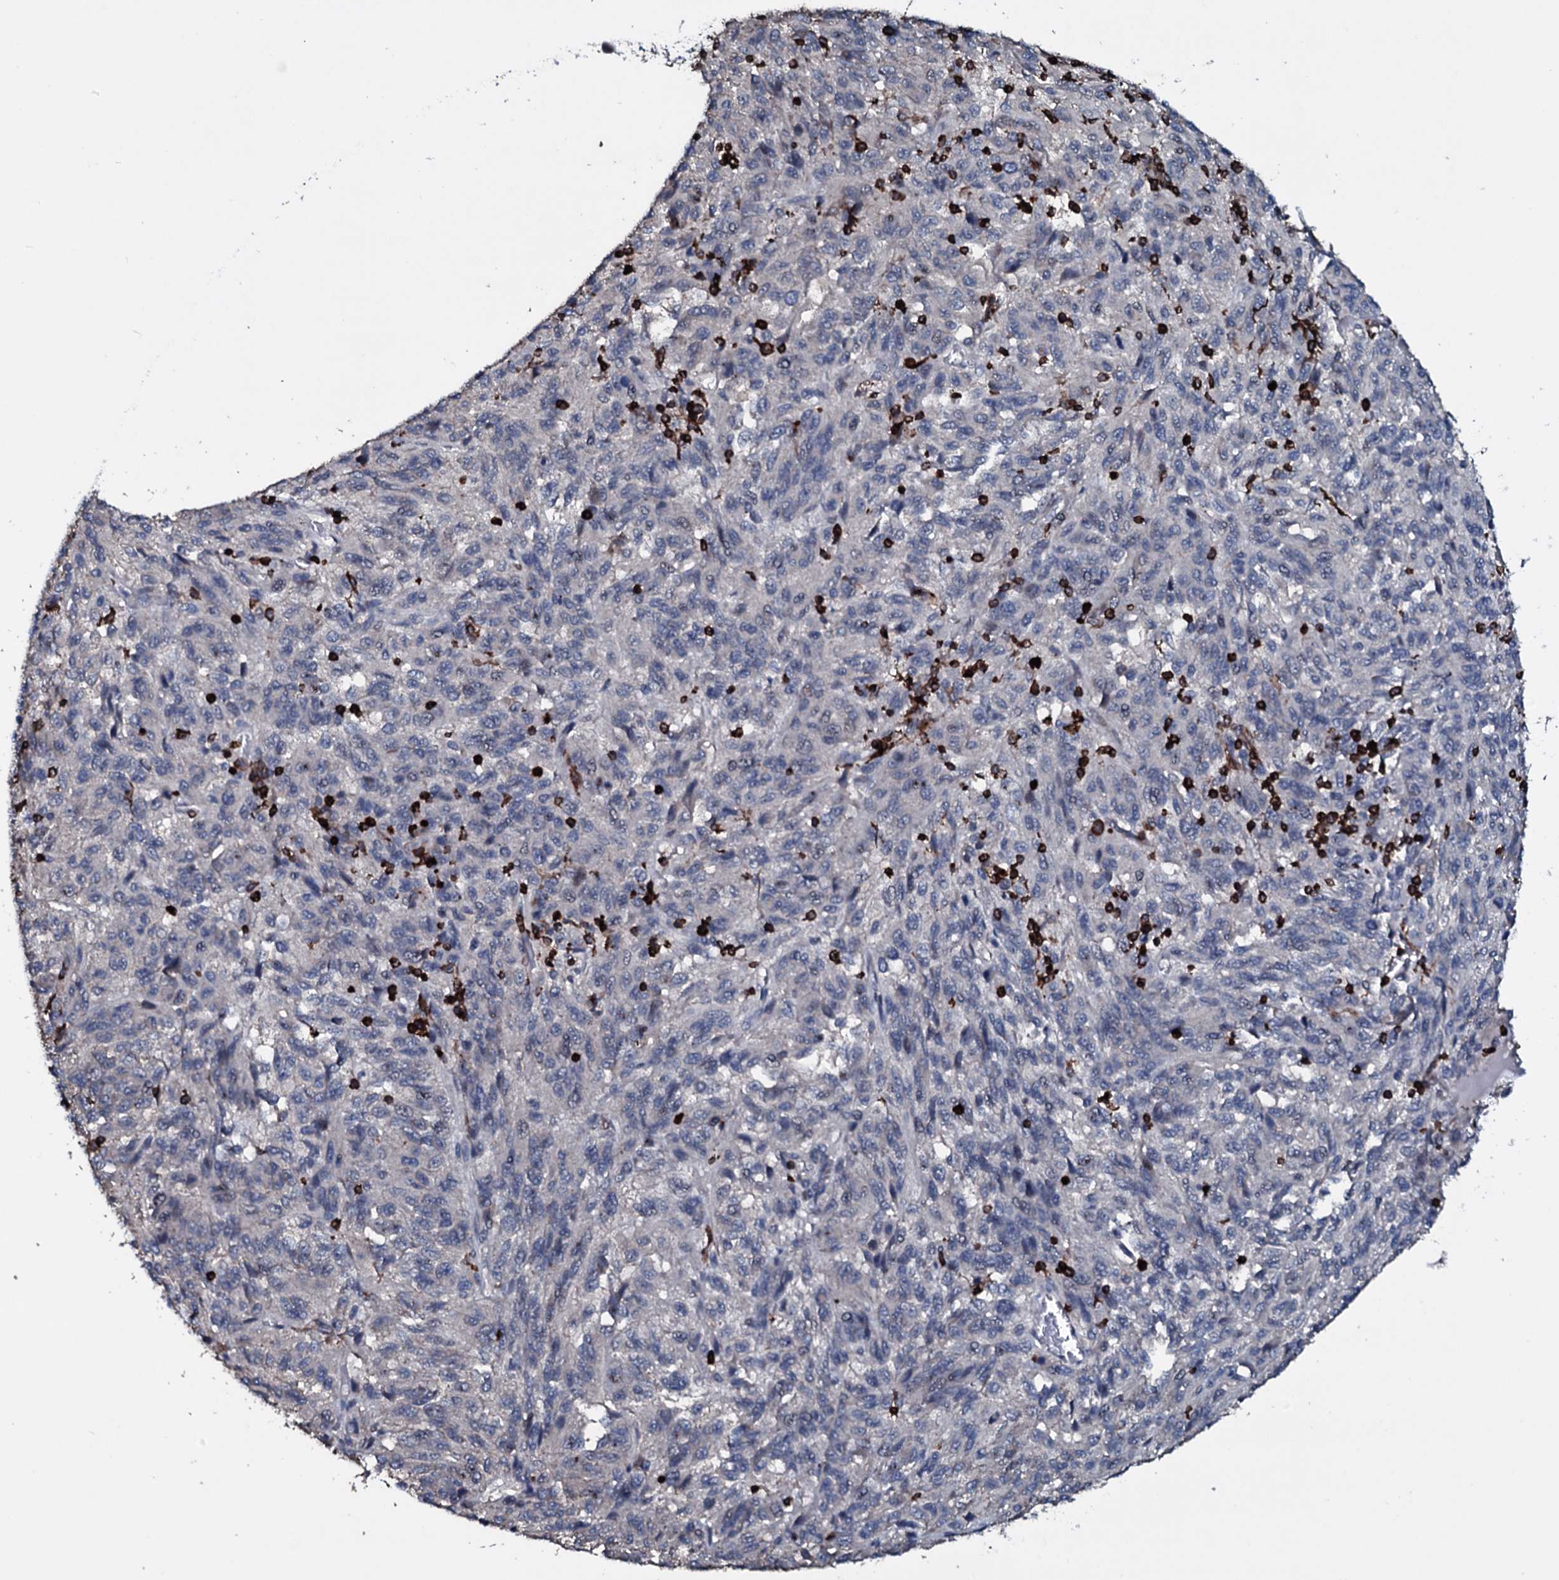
{"staining": {"intensity": "negative", "quantity": "none", "location": "none"}, "tissue": "melanoma", "cell_type": "Tumor cells", "image_type": "cancer", "snomed": [{"axis": "morphology", "description": "Malignant melanoma, Metastatic site"}, {"axis": "topography", "description": "Lung"}], "caption": "Tumor cells show no significant expression in melanoma. (DAB IHC visualized using brightfield microscopy, high magnification).", "gene": "OGFOD2", "patient": {"sex": "male", "age": 64}}